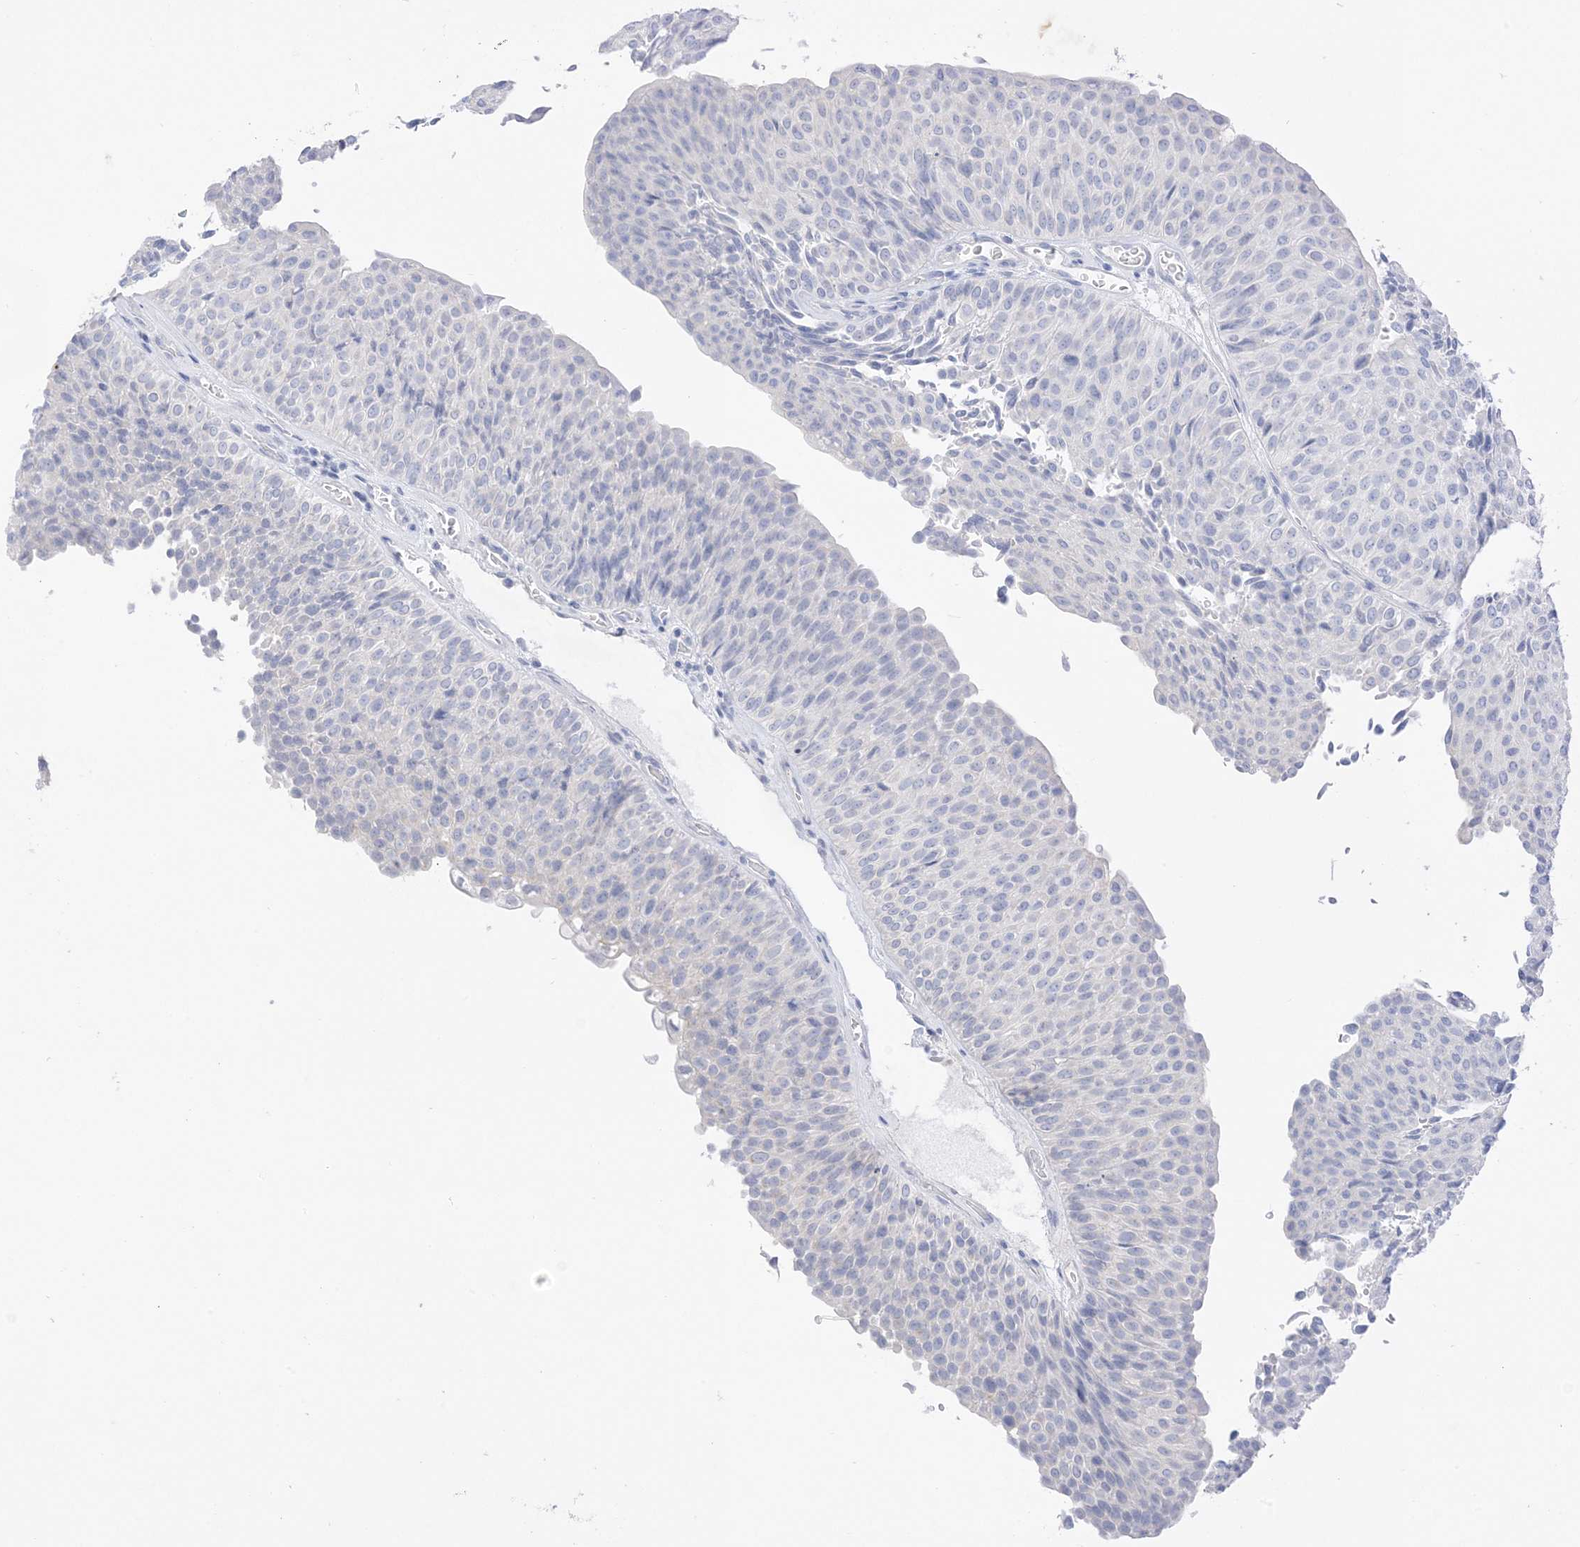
{"staining": {"intensity": "negative", "quantity": "none", "location": "none"}, "tissue": "urothelial cancer", "cell_type": "Tumor cells", "image_type": "cancer", "snomed": [{"axis": "morphology", "description": "Urothelial carcinoma, Low grade"}, {"axis": "topography", "description": "Urinary bladder"}], "caption": "Protein analysis of urothelial cancer shows no significant positivity in tumor cells.", "gene": "MUC17", "patient": {"sex": "male", "age": 78}}